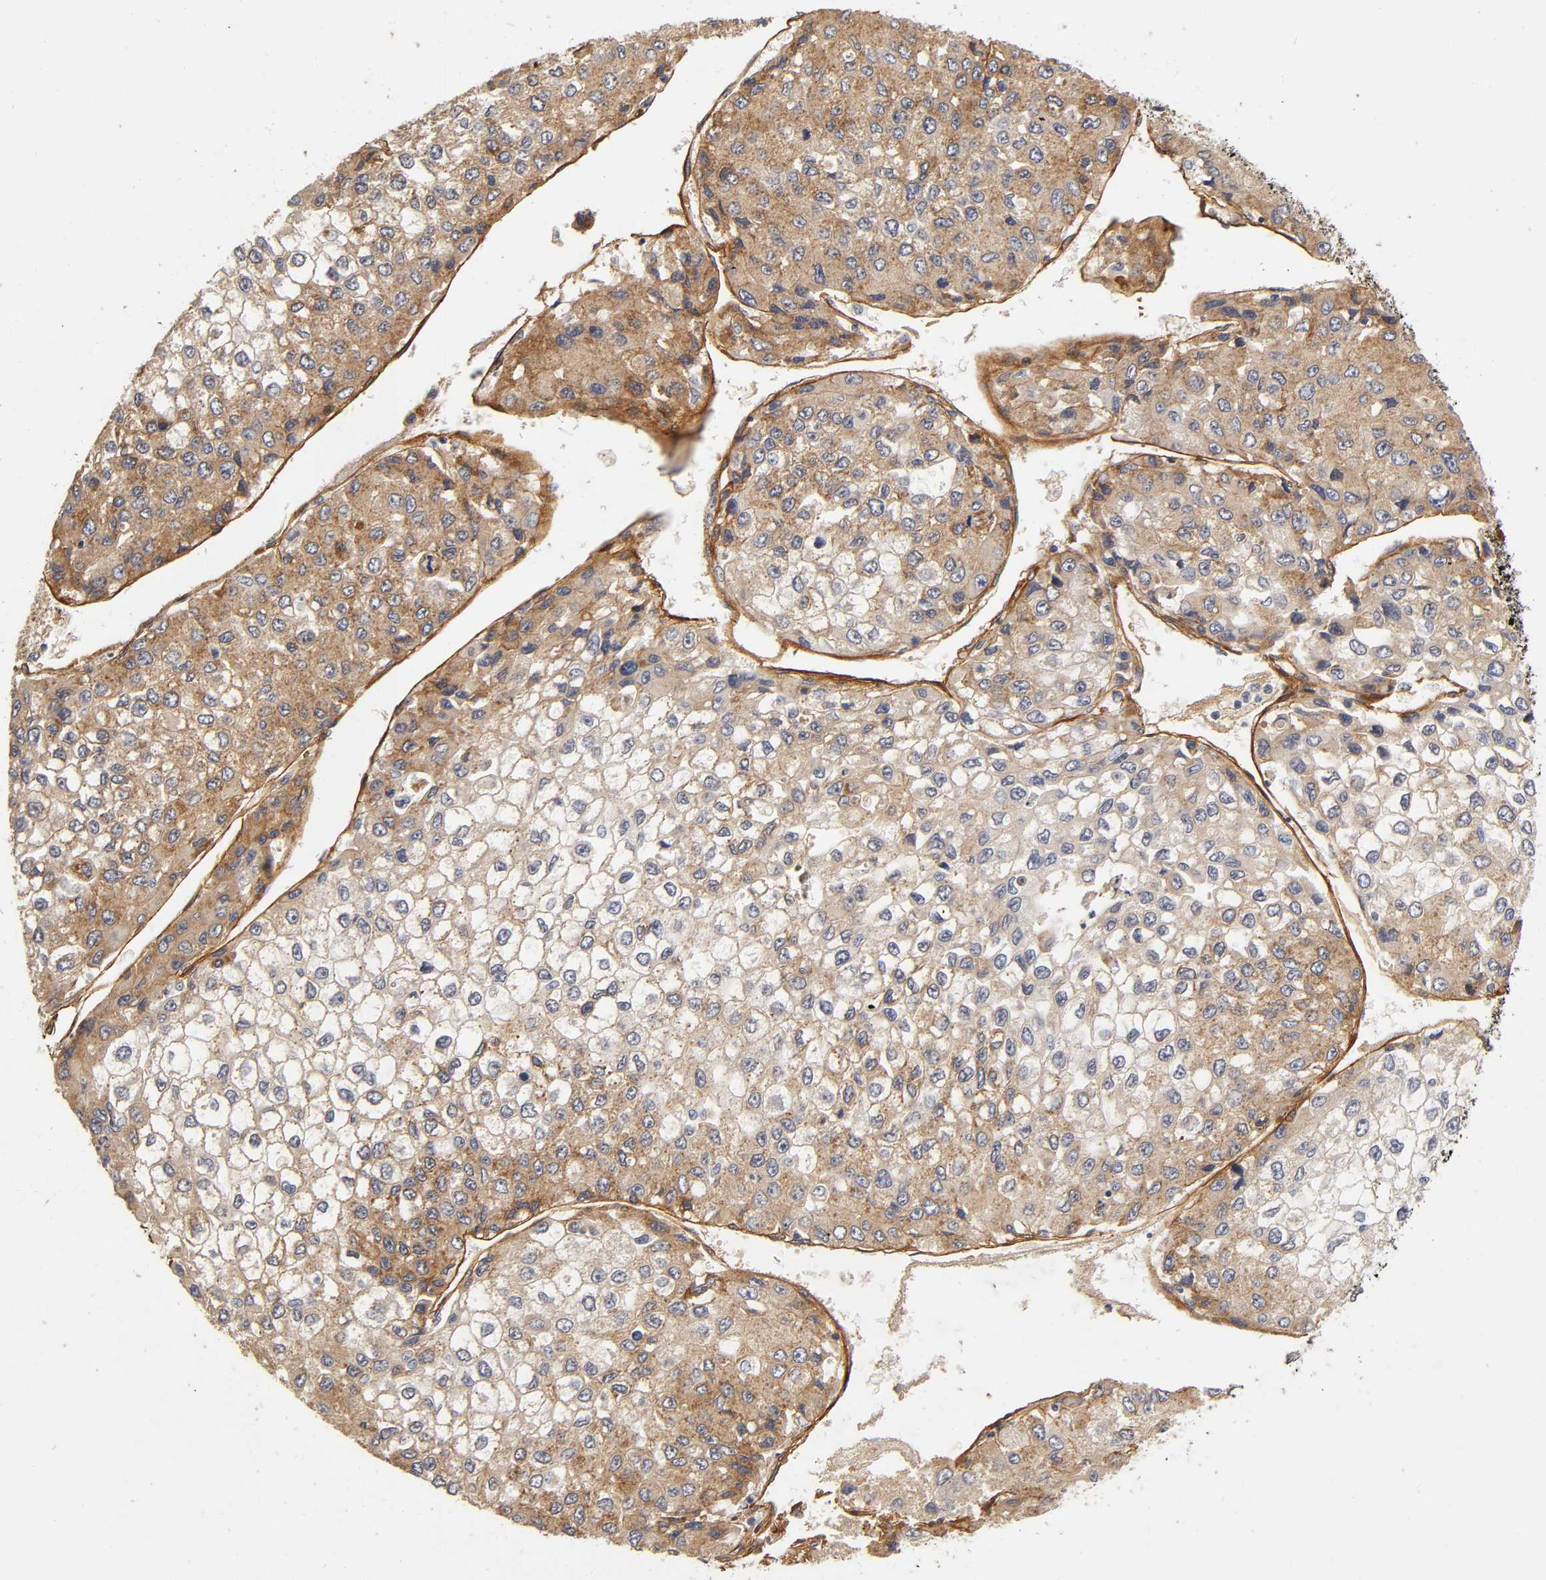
{"staining": {"intensity": "moderate", "quantity": "25%-75%", "location": "cytoplasmic/membranous"}, "tissue": "liver cancer", "cell_type": "Tumor cells", "image_type": "cancer", "snomed": [{"axis": "morphology", "description": "Carcinoma, Hepatocellular, NOS"}, {"axis": "topography", "description": "Liver"}], "caption": "Hepatocellular carcinoma (liver) stained with DAB IHC exhibits medium levels of moderate cytoplasmic/membranous expression in approximately 25%-75% of tumor cells.", "gene": "LAMB1", "patient": {"sex": "female", "age": 66}}